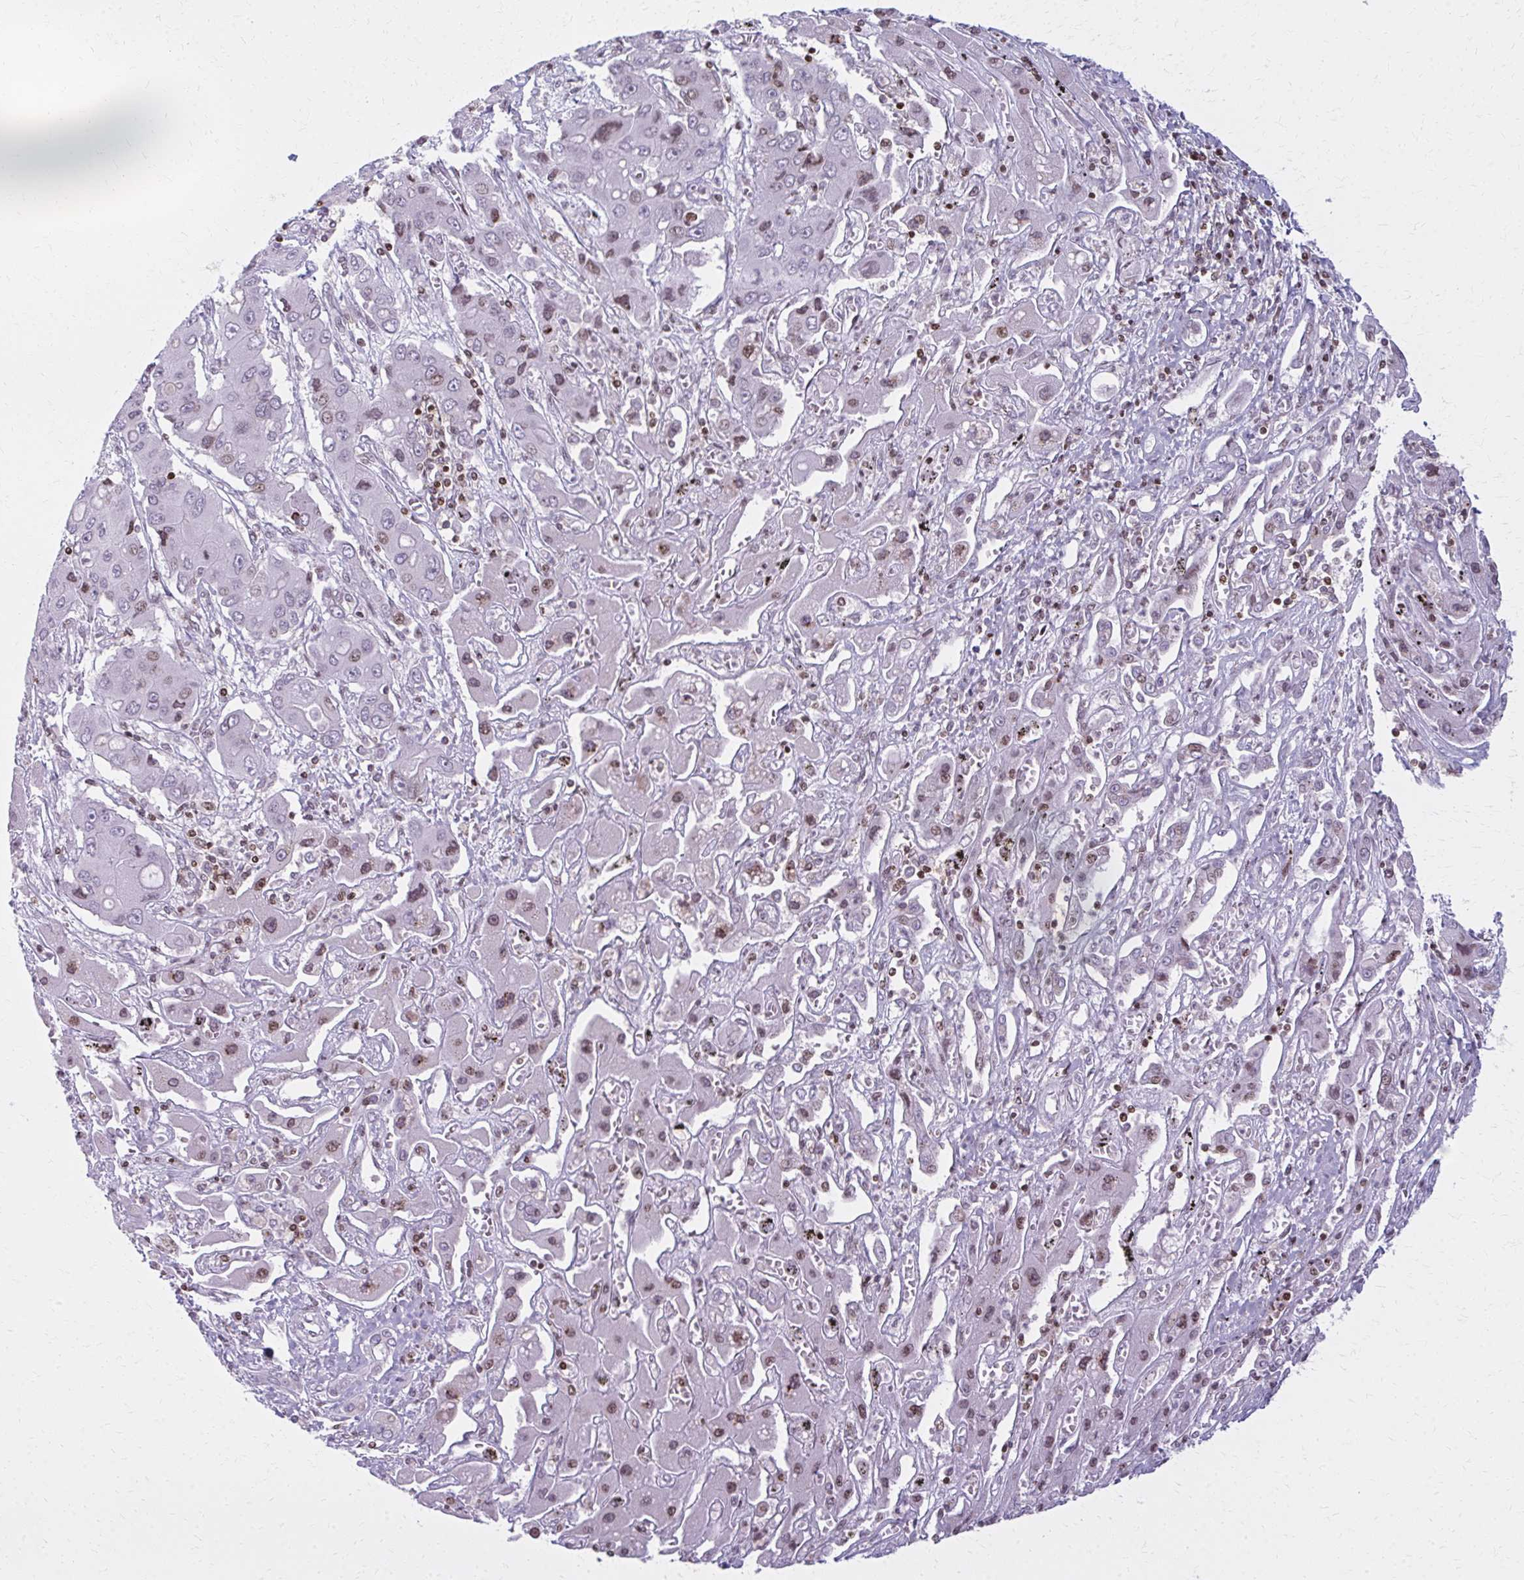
{"staining": {"intensity": "moderate", "quantity": "<25%", "location": "nuclear"}, "tissue": "liver cancer", "cell_type": "Tumor cells", "image_type": "cancer", "snomed": [{"axis": "morphology", "description": "Cholangiocarcinoma"}, {"axis": "topography", "description": "Liver"}], "caption": "Immunohistochemistry (IHC) photomicrograph of neoplastic tissue: cholangiocarcinoma (liver) stained using immunohistochemistry displays low levels of moderate protein expression localized specifically in the nuclear of tumor cells, appearing as a nuclear brown color.", "gene": "AP5M1", "patient": {"sex": "male", "age": 67}}